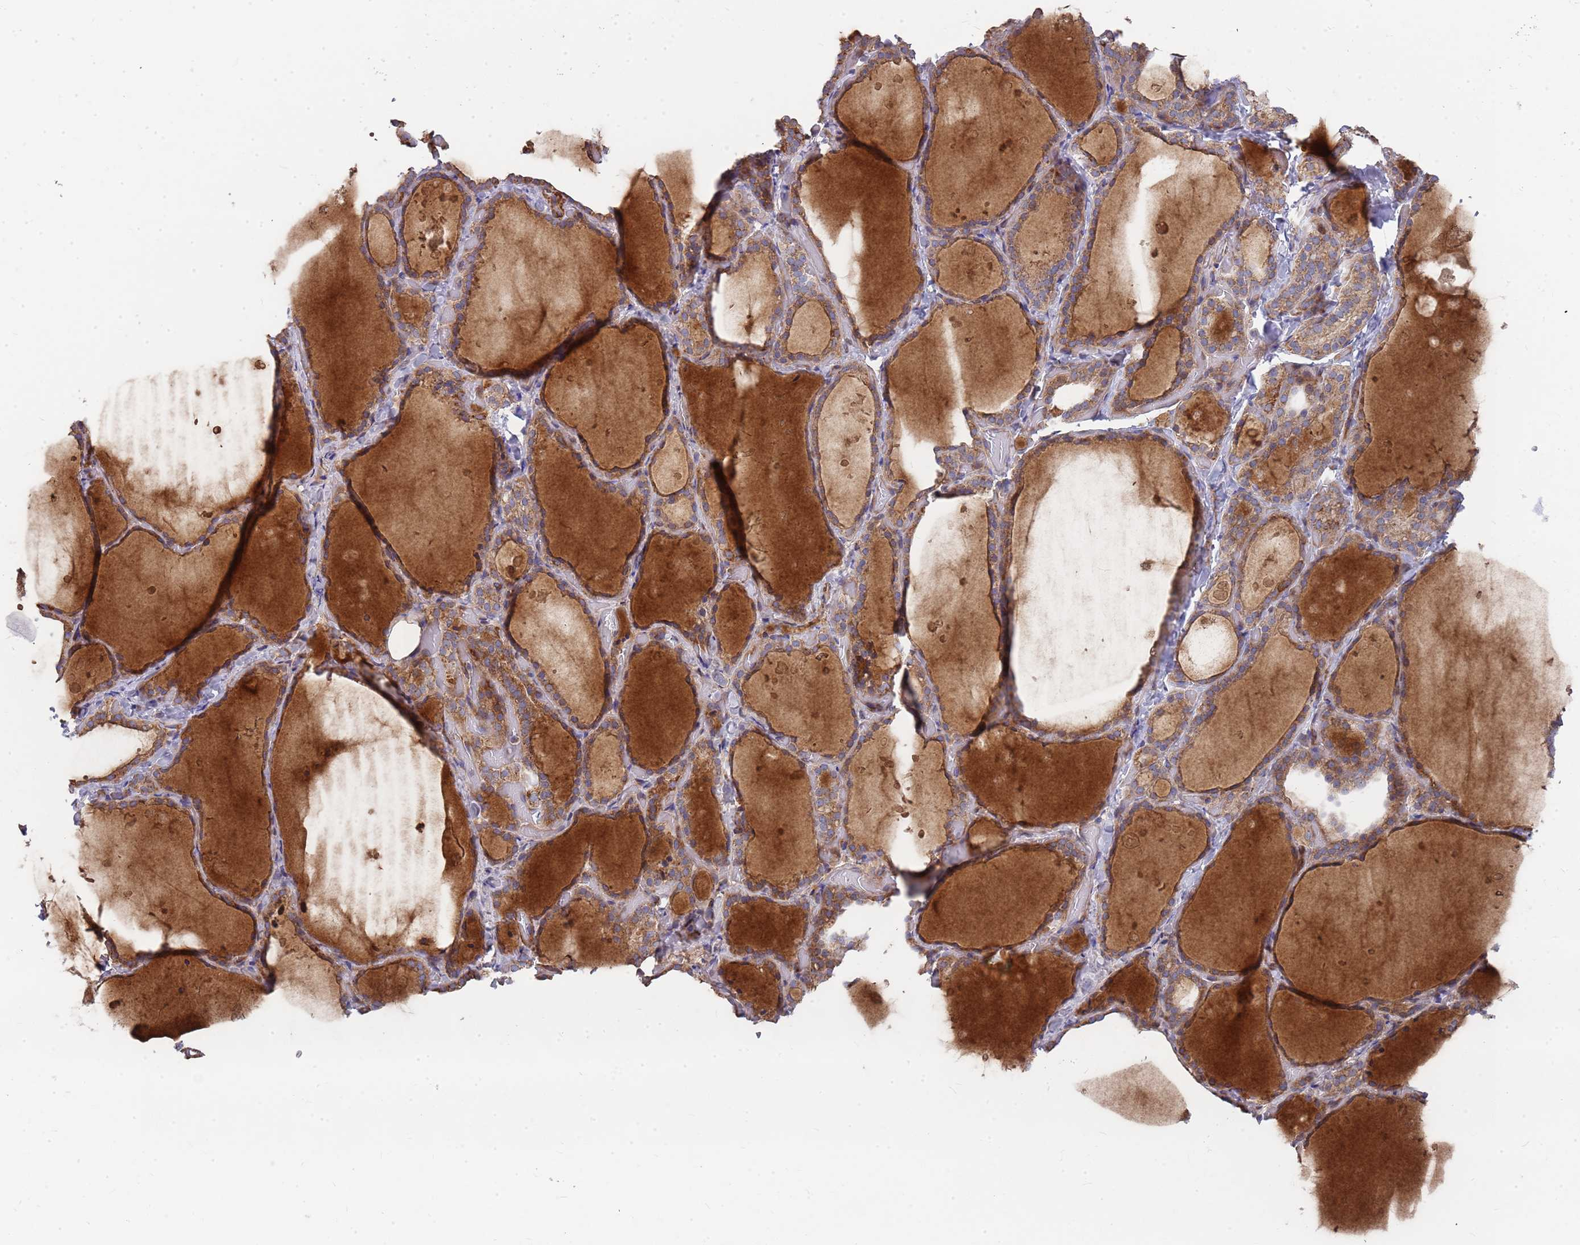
{"staining": {"intensity": "moderate", "quantity": ">75%", "location": "cytoplasmic/membranous"}, "tissue": "thyroid gland", "cell_type": "Glandular cells", "image_type": "normal", "snomed": [{"axis": "morphology", "description": "Normal tissue, NOS"}, {"axis": "topography", "description": "Thyroid gland"}], "caption": "Approximately >75% of glandular cells in benign human thyroid gland display moderate cytoplasmic/membranous protein expression as visualized by brown immunohistochemical staining.", "gene": "WDFY3", "patient": {"sex": "female", "age": 44}}